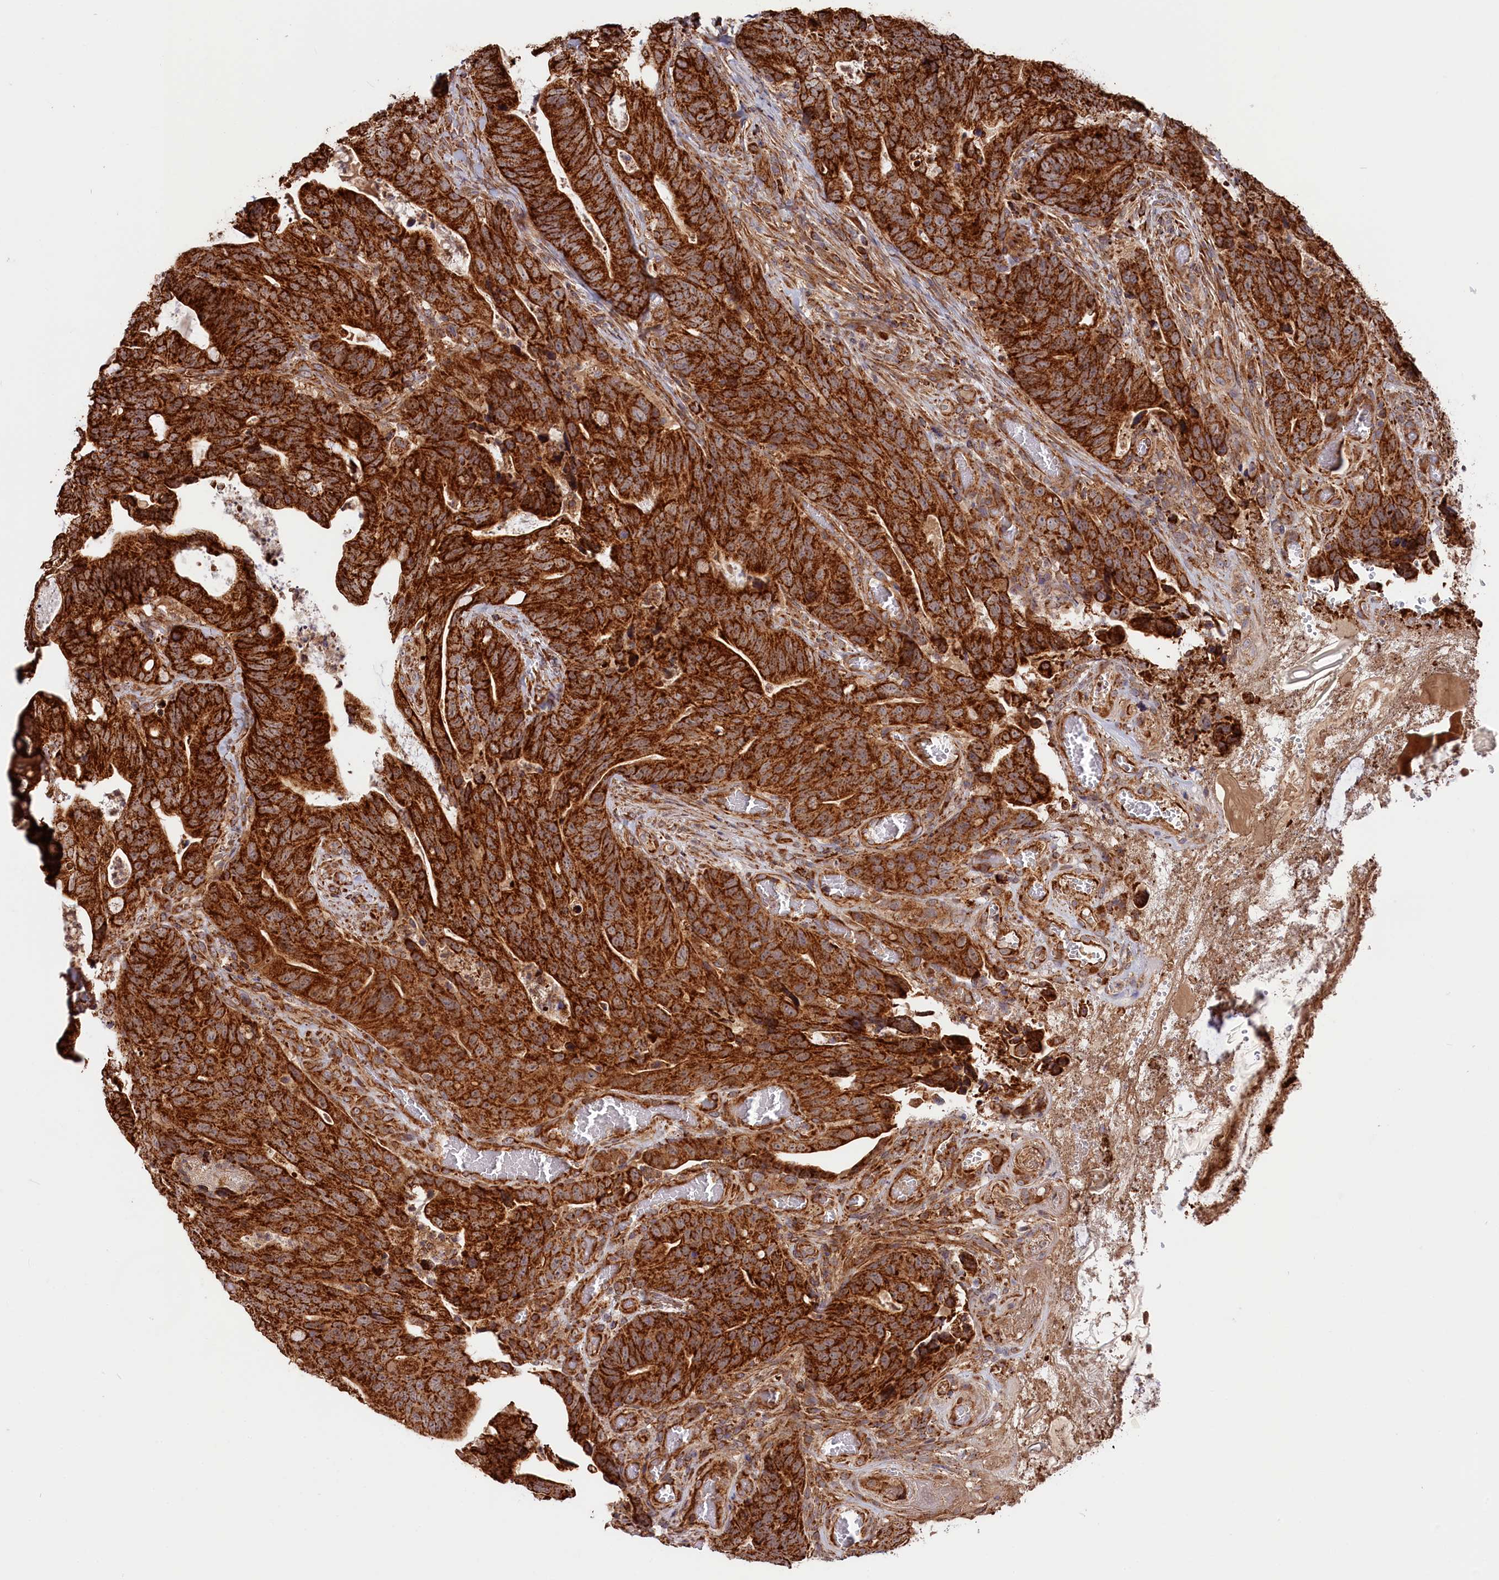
{"staining": {"intensity": "strong", "quantity": ">75%", "location": "cytoplasmic/membranous"}, "tissue": "colorectal cancer", "cell_type": "Tumor cells", "image_type": "cancer", "snomed": [{"axis": "morphology", "description": "Adenocarcinoma, NOS"}, {"axis": "topography", "description": "Colon"}], "caption": "IHC of human colorectal cancer exhibits high levels of strong cytoplasmic/membranous staining in about >75% of tumor cells. The protein is stained brown, and the nuclei are stained in blue (DAB IHC with brightfield microscopy, high magnification).", "gene": "MACROD1", "patient": {"sex": "female", "age": 82}}